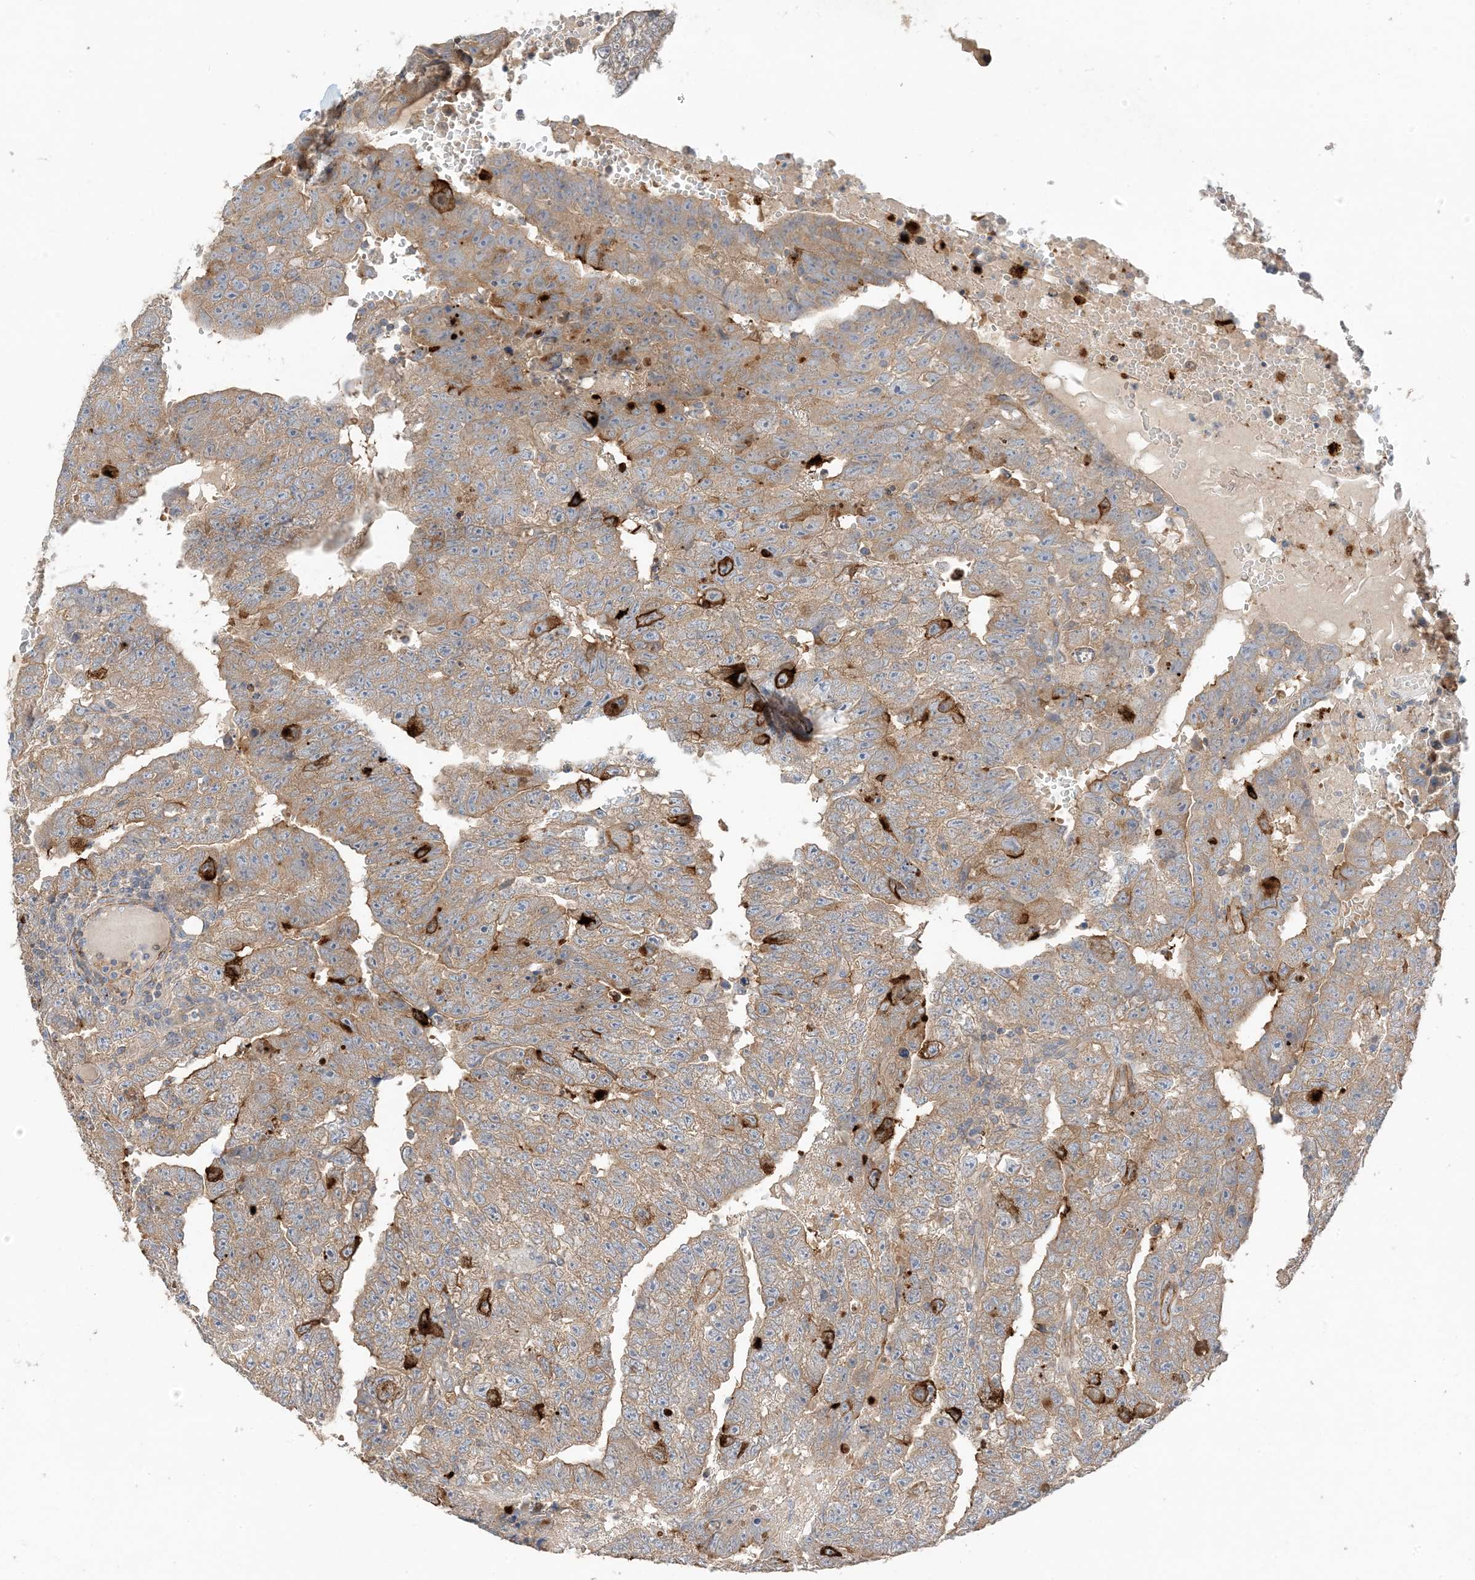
{"staining": {"intensity": "moderate", "quantity": ">75%", "location": "cytoplasmic/membranous"}, "tissue": "testis cancer", "cell_type": "Tumor cells", "image_type": "cancer", "snomed": [{"axis": "morphology", "description": "Carcinoma, Embryonal, NOS"}, {"axis": "topography", "description": "Testis"}], "caption": "The immunohistochemical stain shows moderate cytoplasmic/membranous staining in tumor cells of testis embryonal carcinoma tissue. Using DAB (3,3'-diaminobenzidine) (brown) and hematoxylin (blue) stains, captured at high magnification using brightfield microscopy.", "gene": "KIFBP", "patient": {"sex": "male", "age": 25}}